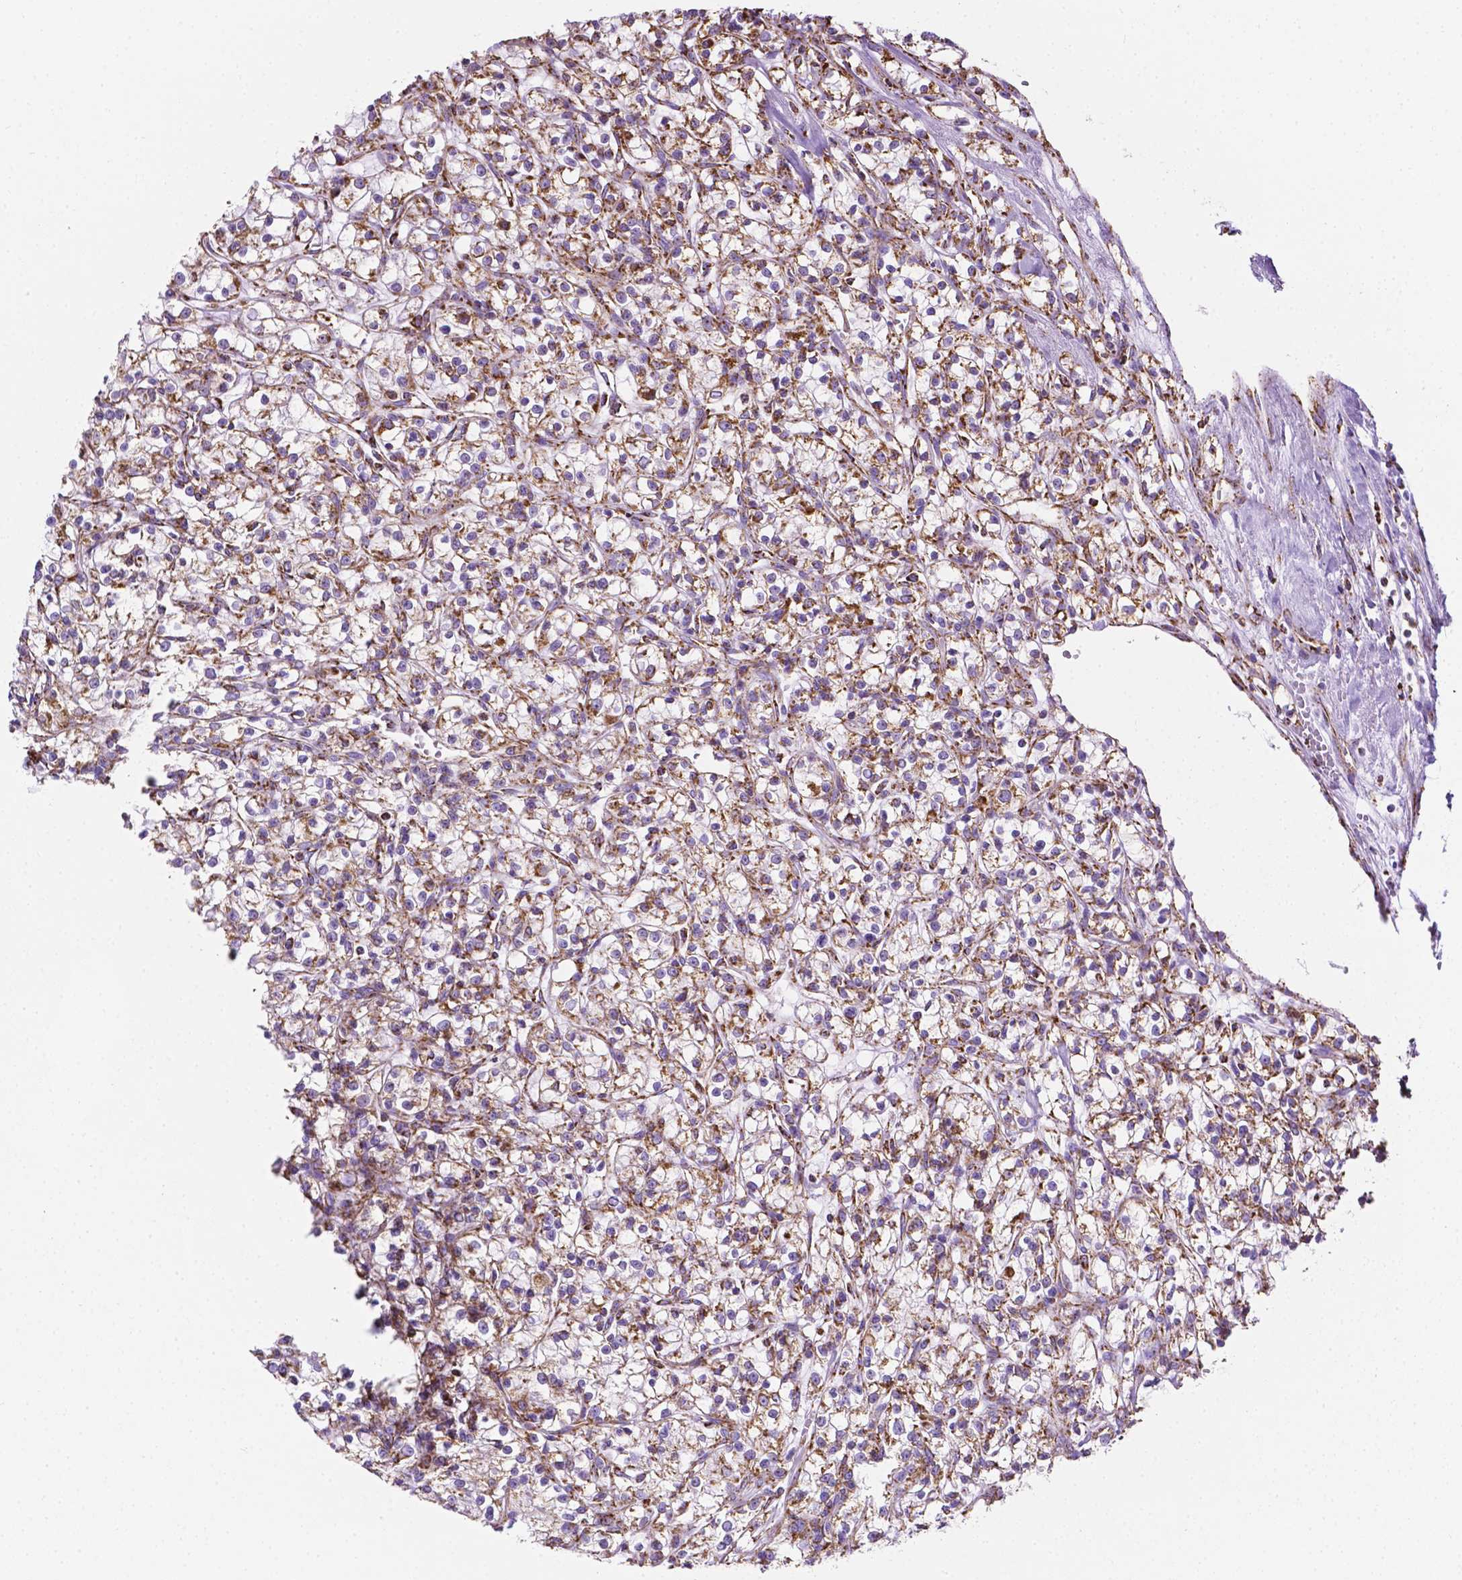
{"staining": {"intensity": "moderate", "quantity": ">75%", "location": "cytoplasmic/membranous"}, "tissue": "renal cancer", "cell_type": "Tumor cells", "image_type": "cancer", "snomed": [{"axis": "morphology", "description": "Adenocarcinoma, NOS"}, {"axis": "topography", "description": "Kidney"}], "caption": "Renal cancer (adenocarcinoma) stained with DAB (3,3'-diaminobenzidine) IHC shows medium levels of moderate cytoplasmic/membranous staining in about >75% of tumor cells. (DAB IHC with brightfield microscopy, high magnification).", "gene": "RMDN3", "patient": {"sex": "female", "age": 59}}